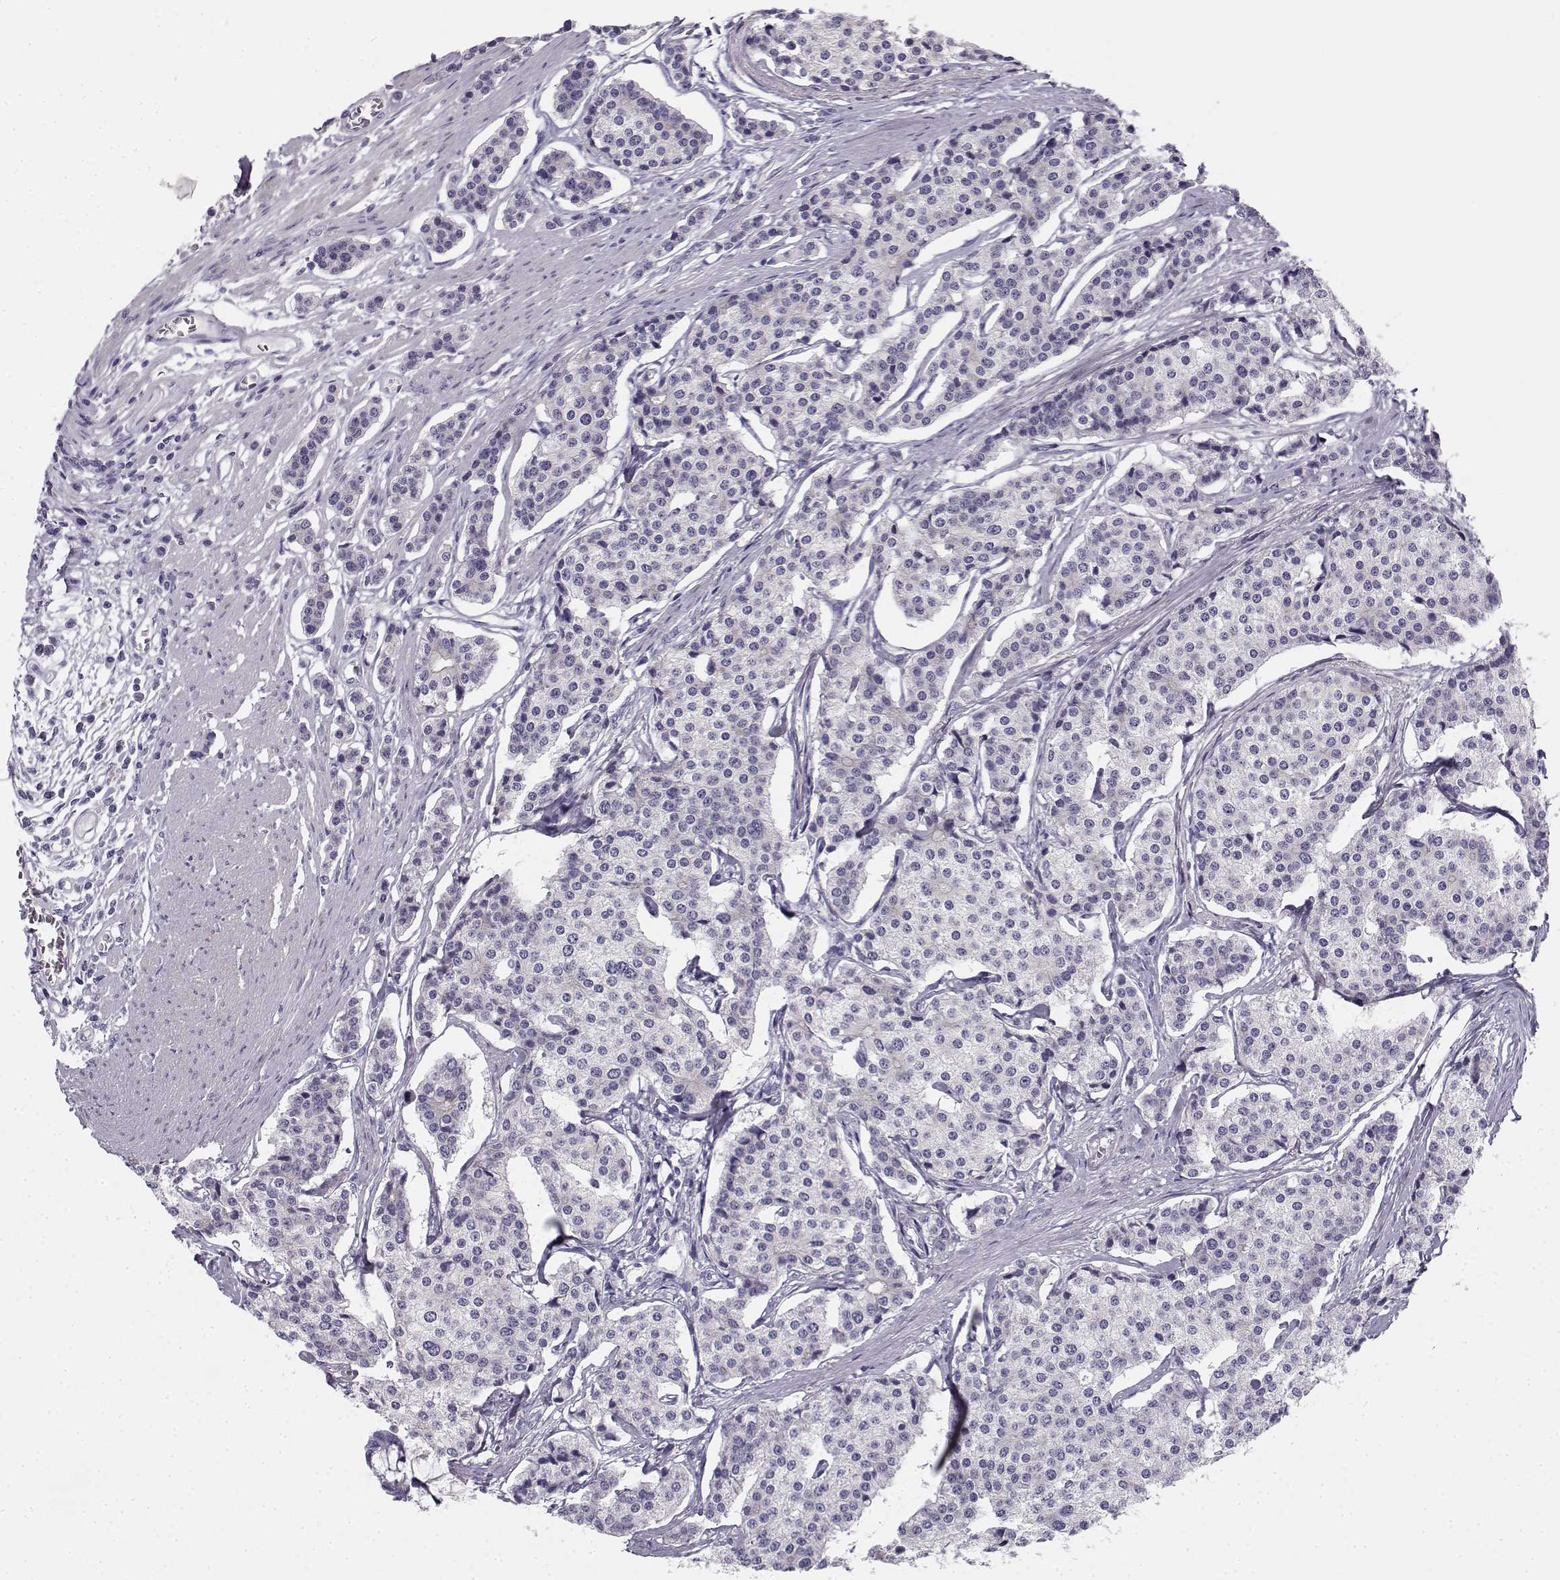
{"staining": {"intensity": "negative", "quantity": "none", "location": "none"}, "tissue": "carcinoid", "cell_type": "Tumor cells", "image_type": "cancer", "snomed": [{"axis": "morphology", "description": "Carcinoid, malignant, NOS"}, {"axis": "topography", "description": "Small intestine"}], "caption": "This is an immunohistochemistry (IHC) histopathology image of malignant carcinoid. There is no staining in tumor cells.", "gene": "CREB3L3", "patient": {"sex": "female", "age": 65}}